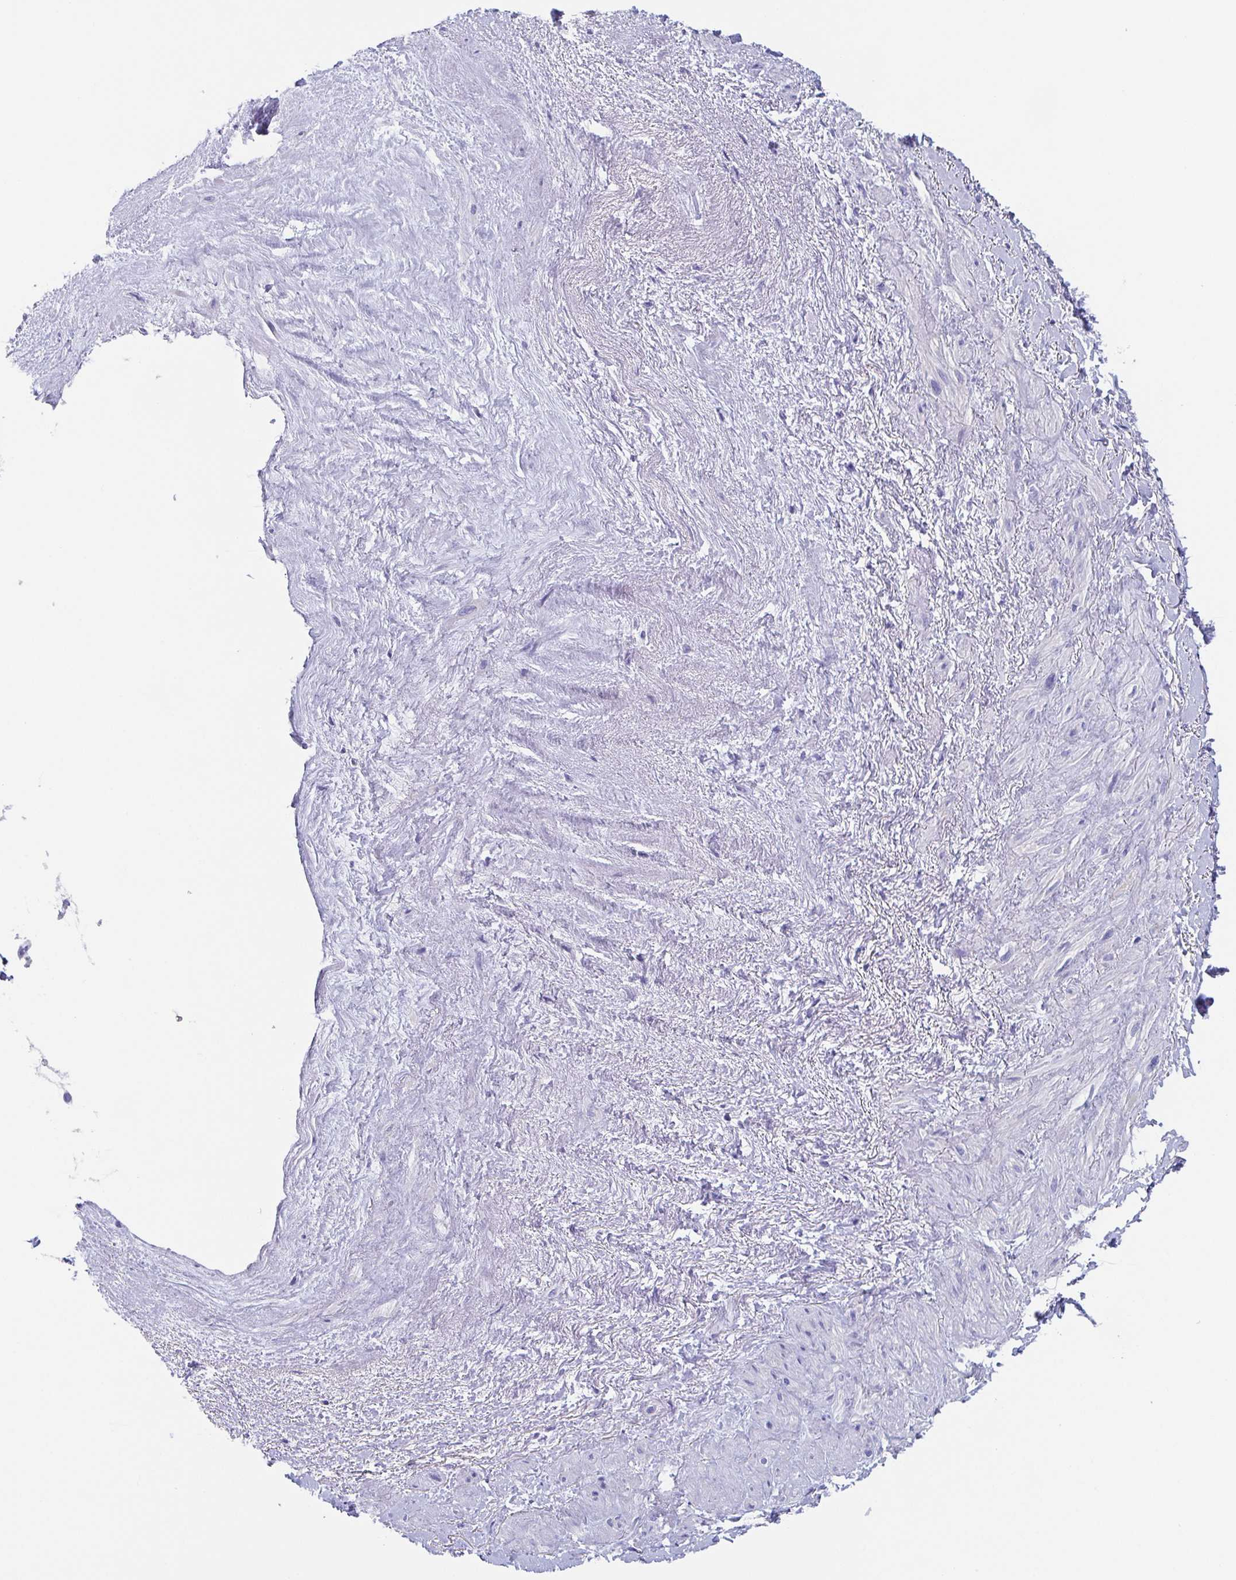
{"staining": {"intensity": "weak", "quantity": "<25%", "location": "cytoplasmic/membranous"}, "tissue": "heart muscle", "cell_type": "Cardiomyocytes", "image_type": "normal", "snomed": [{"axis": "morphology", "description": "Normal tissue, NOS"}, {"axis": "topography", "description": "Heart"}], "caption": "A high-resolution histopathology image shows IHC staining of benign heart muscle, which displays no significant positivity in cardiomyocytes. (Immunohistochemistry, brightfield microscopy, high magnification).", "gene": "DYNC1I1", "patient": {"sex": "male", "age": 62}}